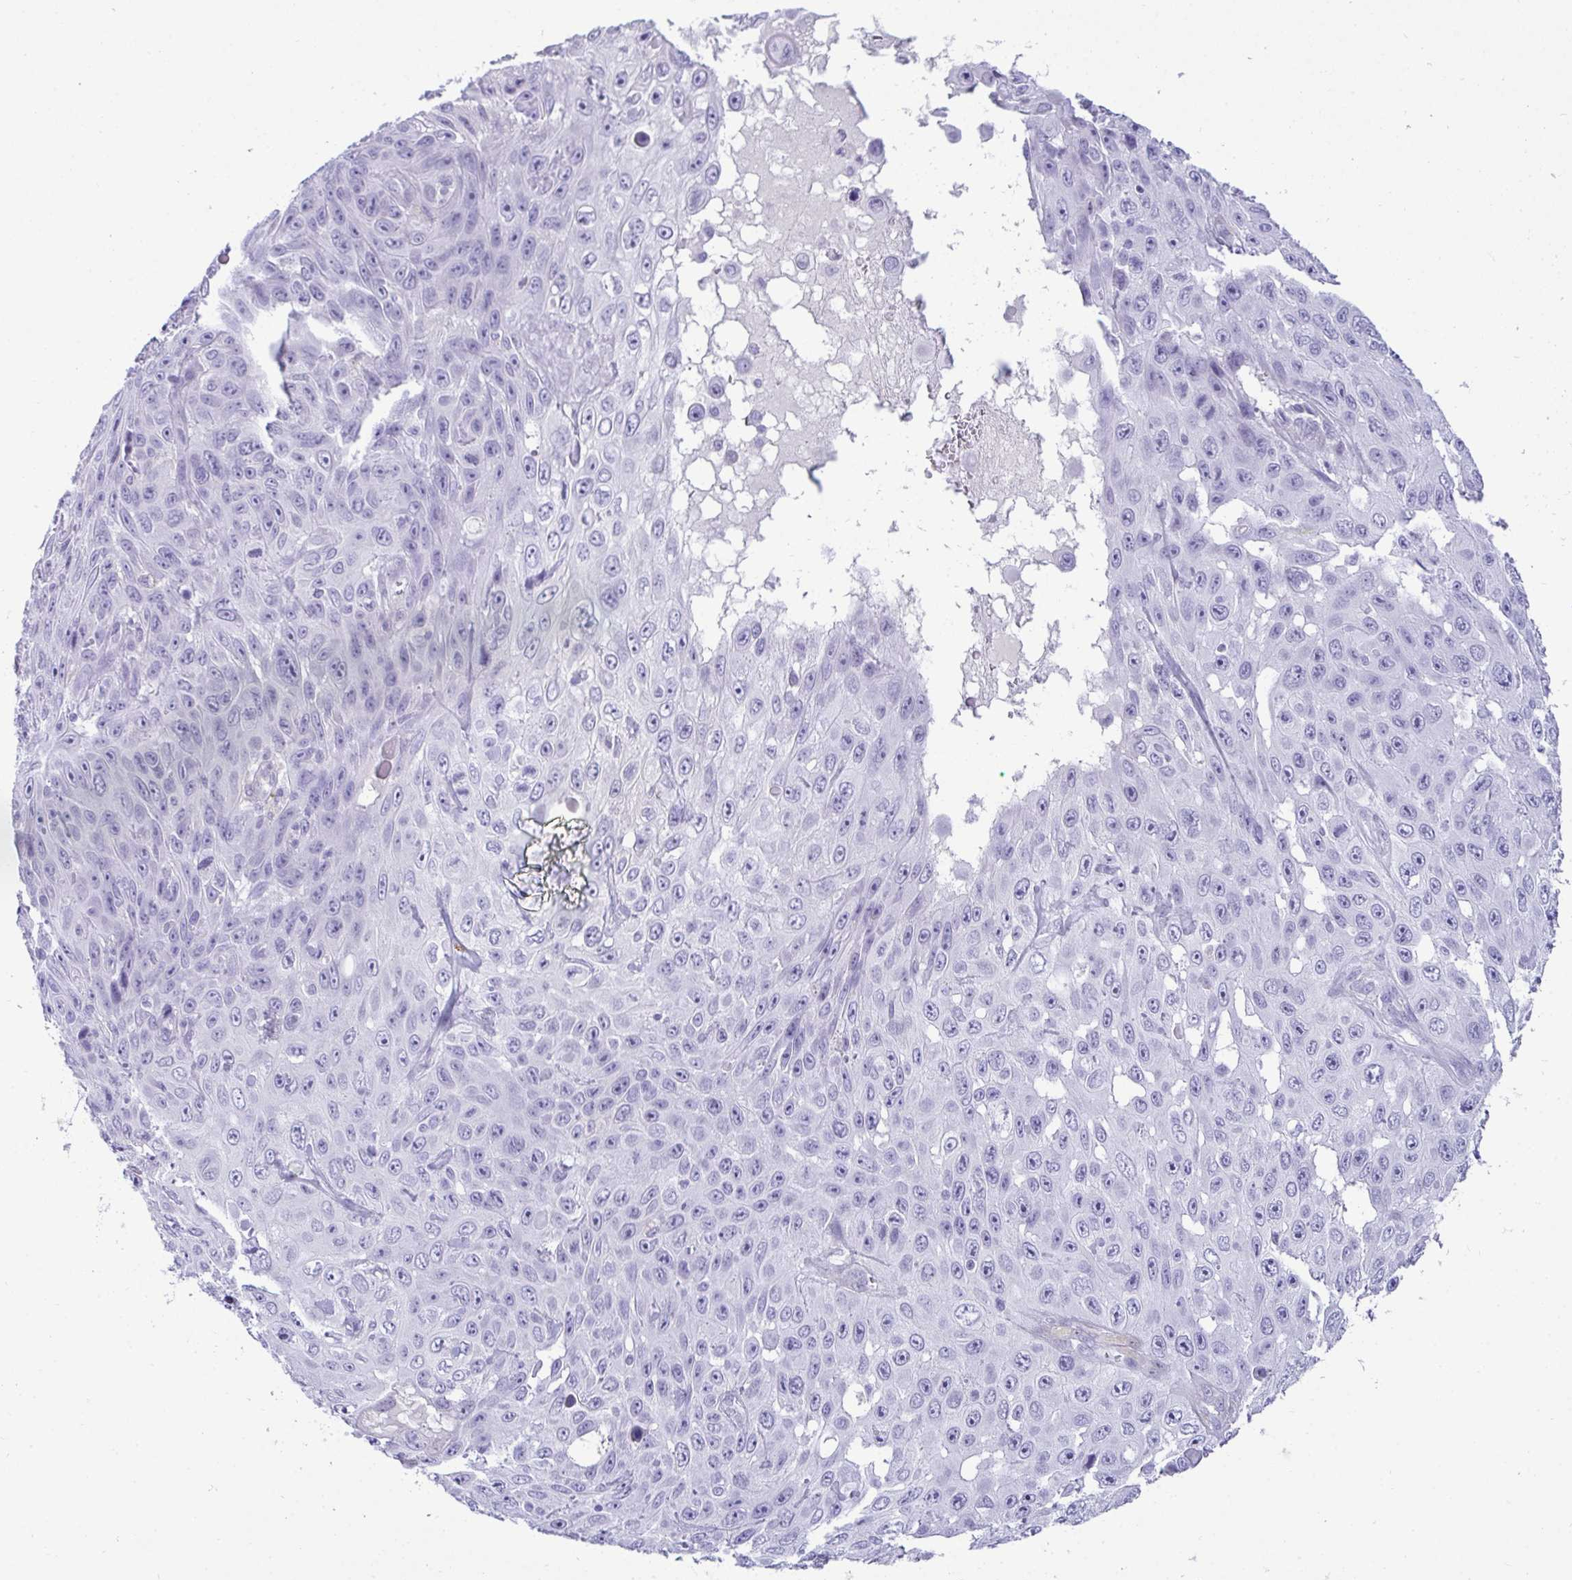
{"staining": {"intensity": "negative", "quantity": "none", "location": "none"}, "tissue": "skin cancer", "cell_type": "Tumor cells", "image_type": "cancer", "snomed": [{"axis": "morphology", "description": "Squamous cell carcinoma, NOS"}, {"axis": "topography", "description": "Skin"}], "caption": "Tumor cells are negative for brown protein staining in skin cancer.", "gene": "HSPB6", "patient": {"sex": "male", "age": 82}}